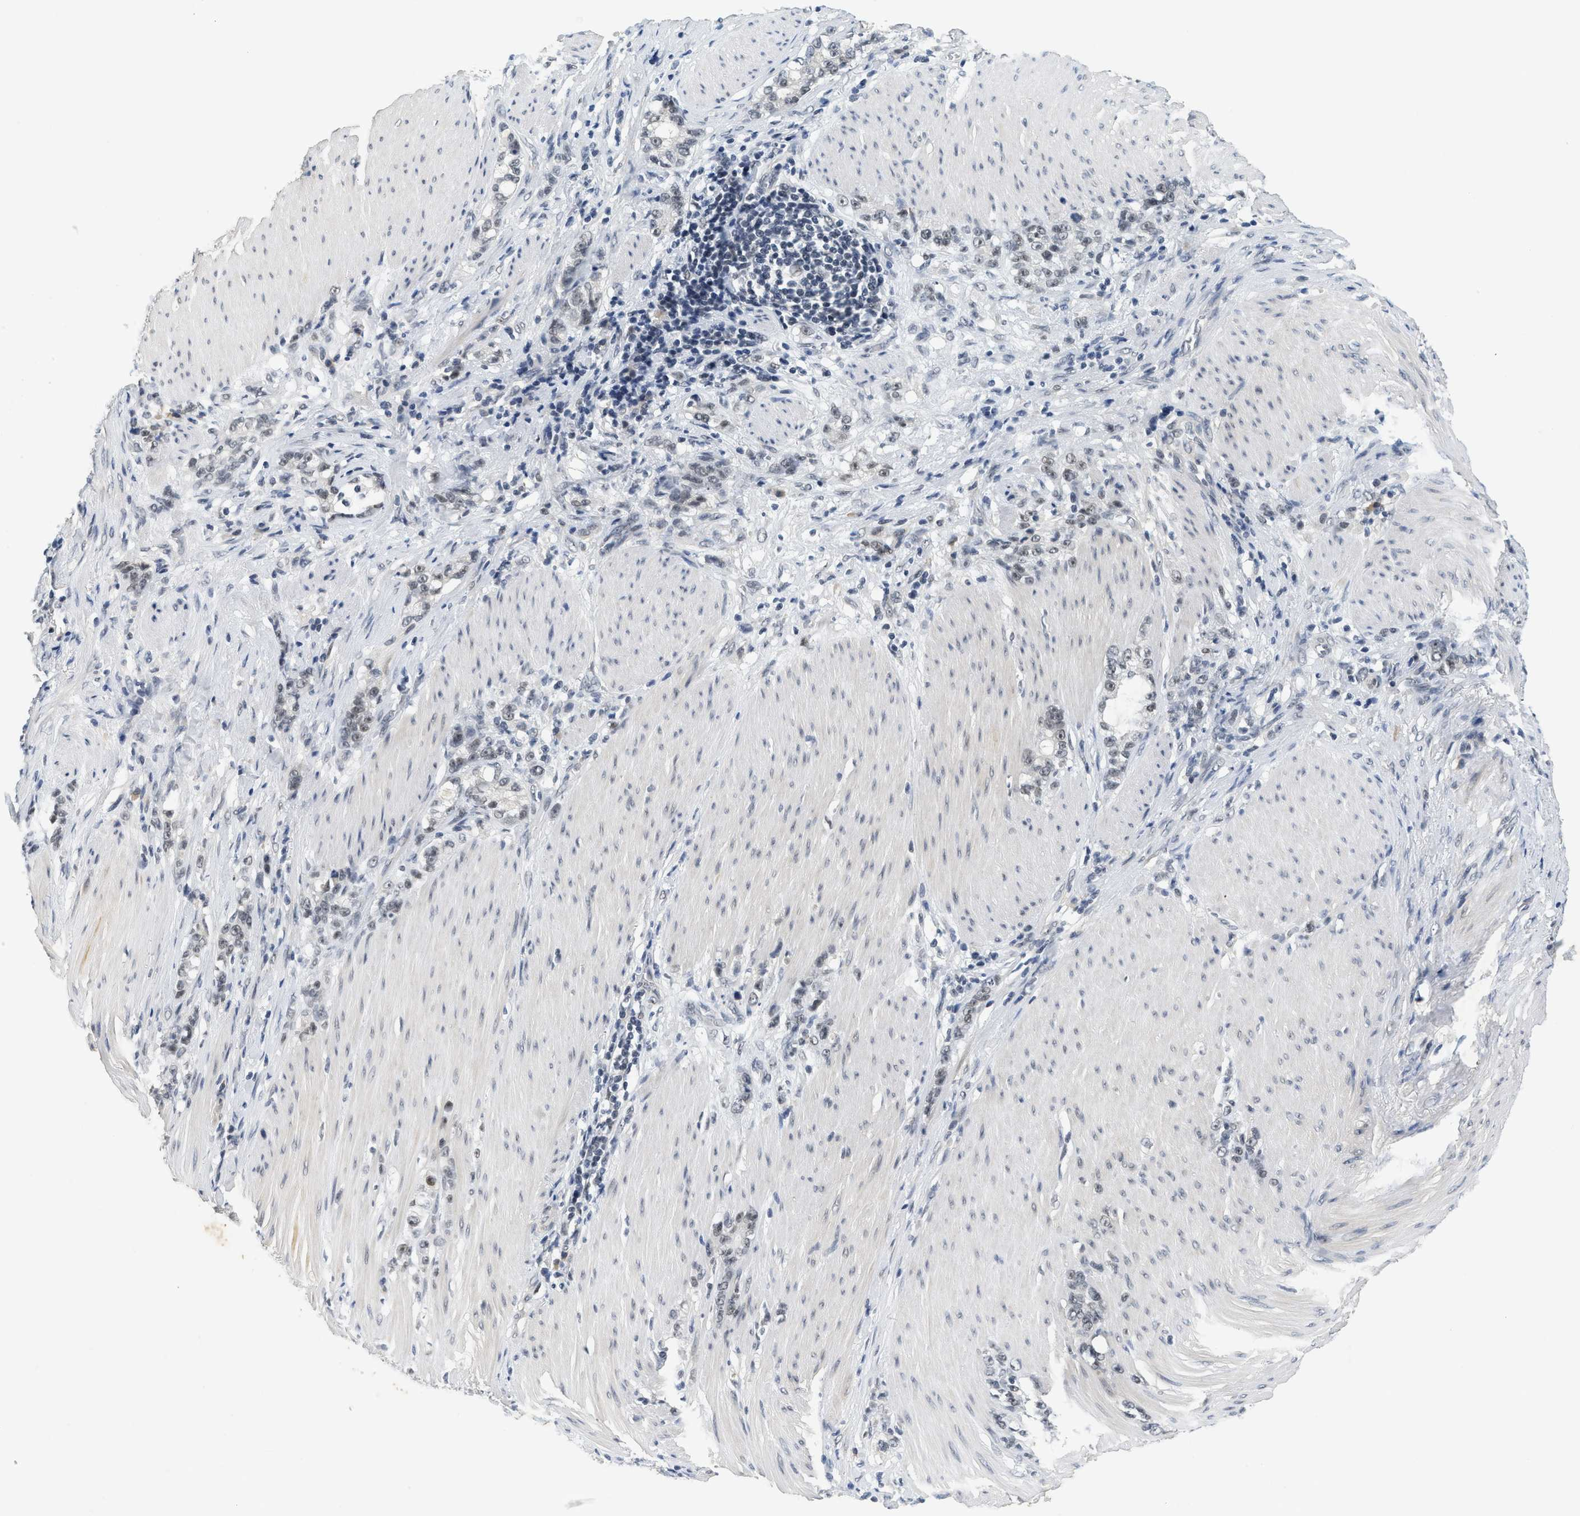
{"staining": {"intensity": "weak", "quantity": "25%-75%", "location": "nuclear"}, "tissue": "stomach cancer", "cell_type": "Tumor cells", "image_type": "cancer", "snomed": [{"axis": "morphology", "description": "Adenocarcinoma, NOS"}, {"axis": "topography", "description": "Stomach, lower"}], "caption": "IHC (DAB) staining of human stomach cancer (adenocarcinoma) reveals weak nuclear protein expression in about 25%-75% of tumor cells.", "gene": "MZF1", "patient": {"sex": "male", "age": 88}}